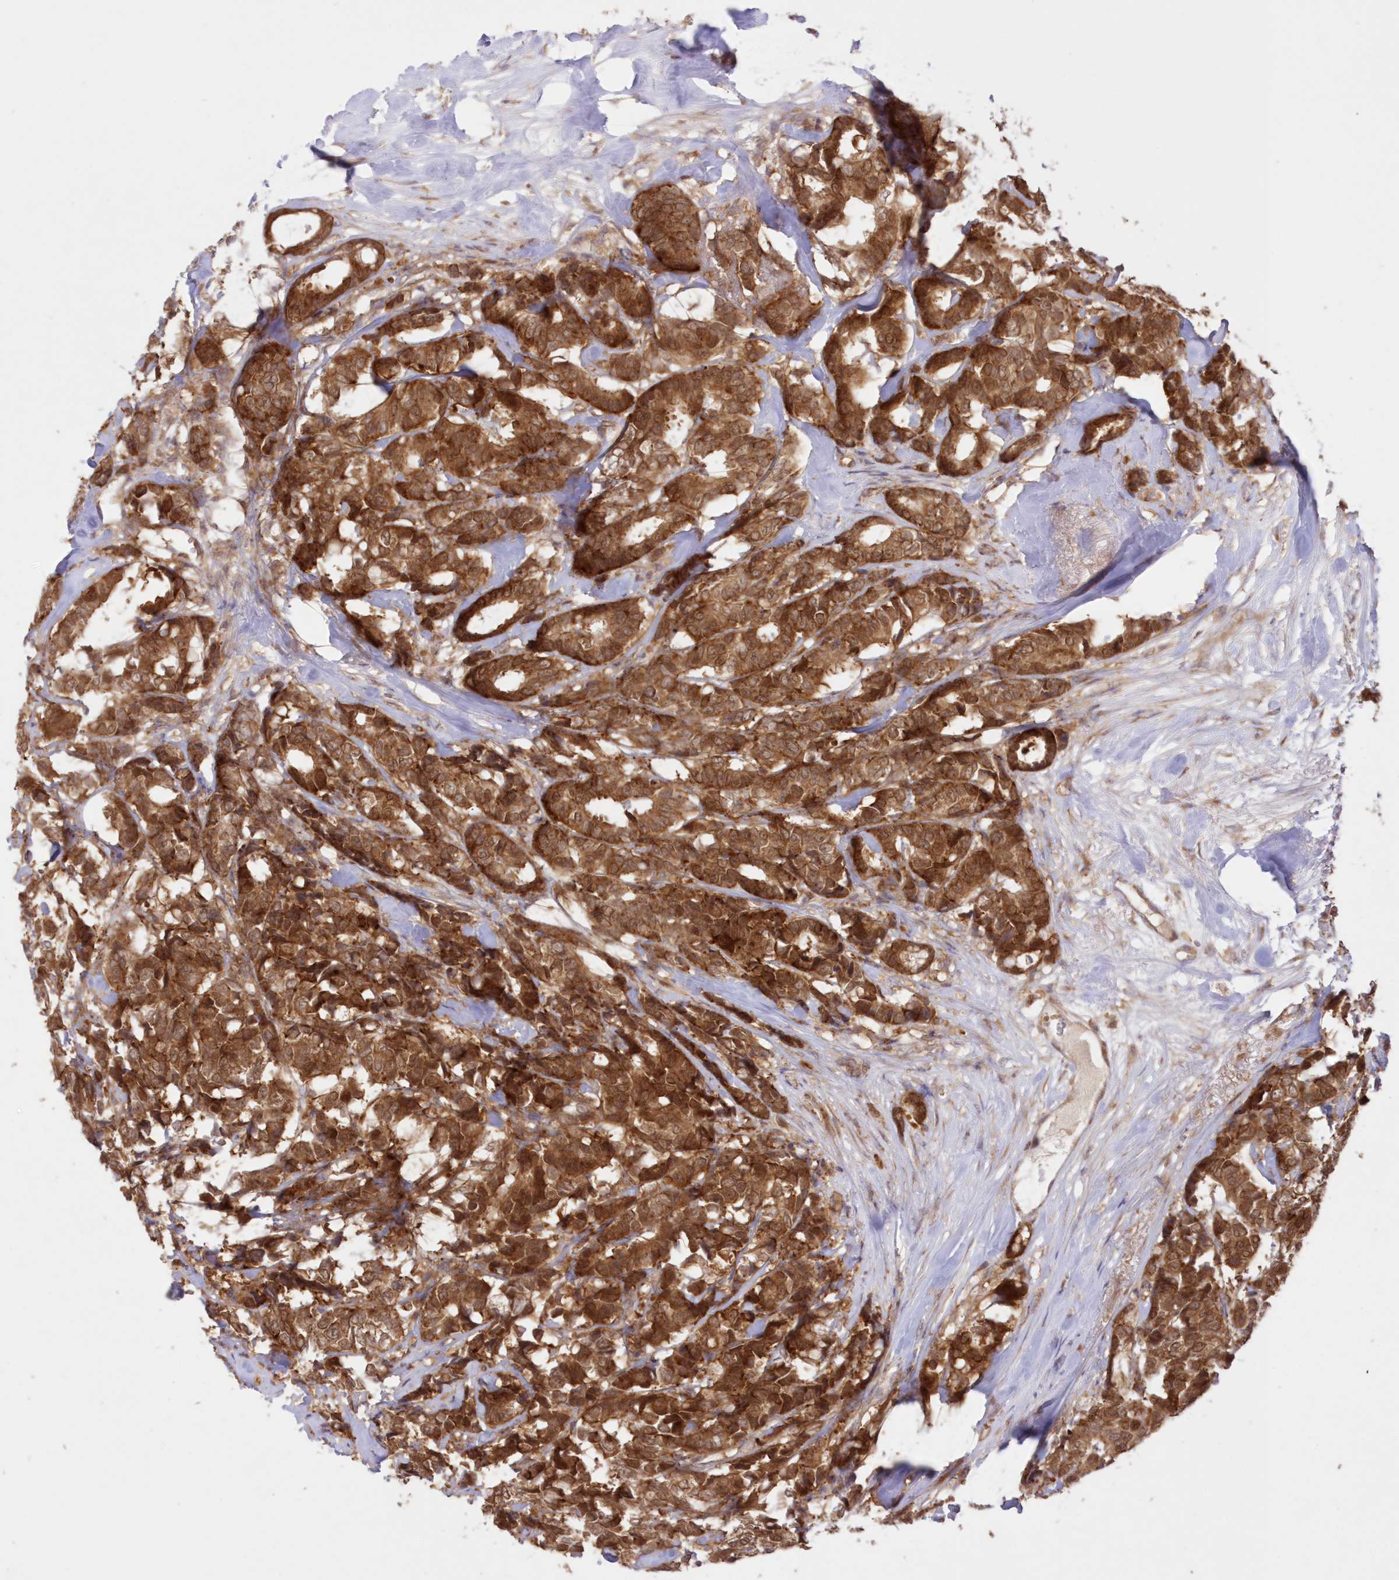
{"staining": {"intensity": "strong", "quantity": ">75%", "location": "cytoplasmic/membranous"}, "tissue": "breast cancer", "cell_type": "Tumor cells", "image_type": "cancer", "snomed": [{"axis": "morphology", "description": "Duct carcinoma"}, {"axis": "topography", "description": "Breast"}], "caption": "High-power microscopy captured an IHC micrograph of breast cancer, revealing strong cytoplasmic/membranous staining in approximately >75% of tumor cells.", "gene": "RNPEP", "patient": {"sex": "female", "age": 87}}